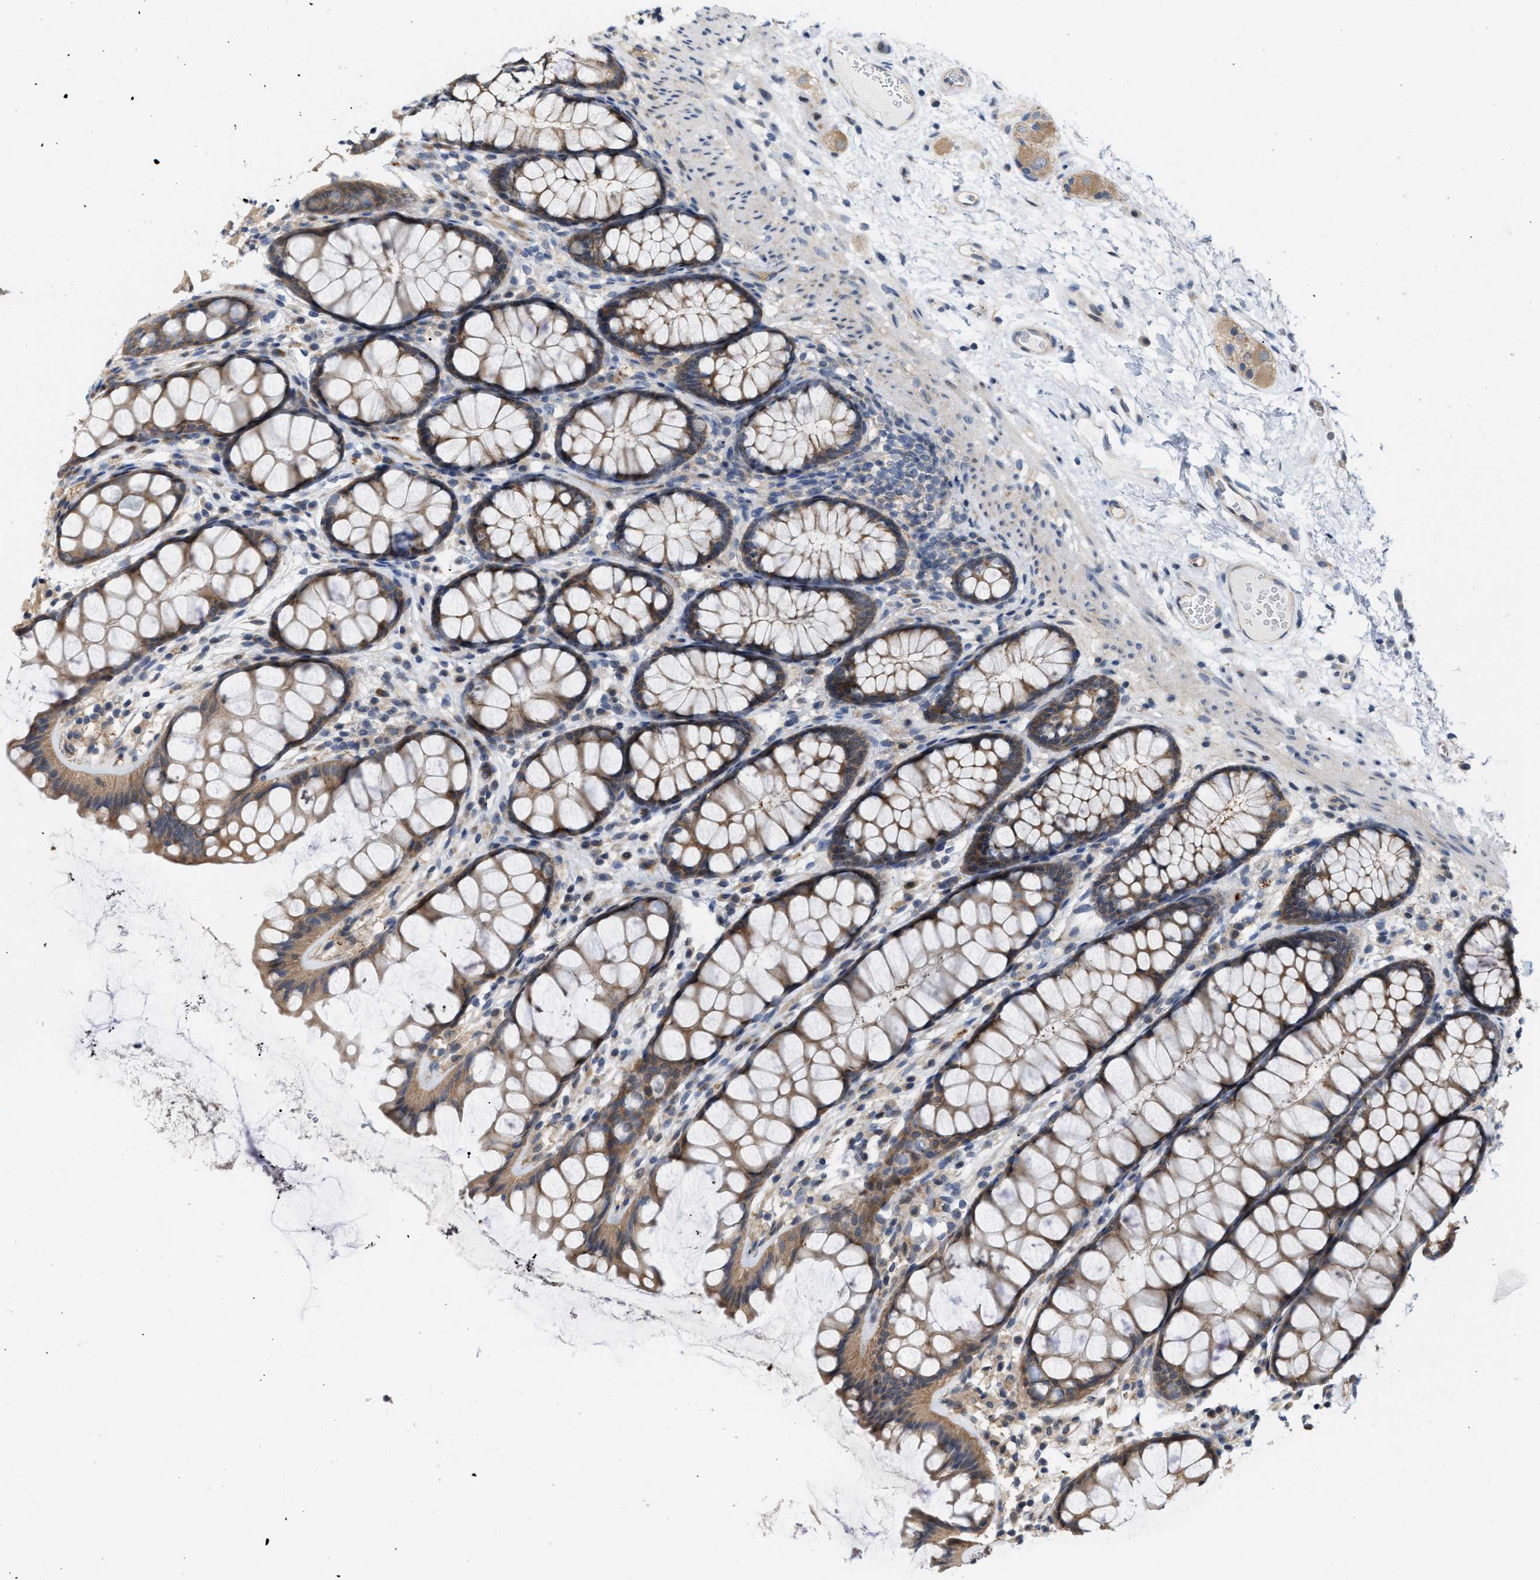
{"staining": {"intensity": "weak", "quantity": ">75%", "location": "cytoplasmic/membranous"}, "tissue": "colon", "cell_type": "Endothelial cells", "image_type": "normal", "snomed": [{"axis": "morphology", "description": "Normal tissue, NOS"}, {"axis": "topography", "description": "Colon"}], "caption": "A brown stain shows weak cytoplasmic/membranous expression of a protein in endothelial cells of benign colon.", "gene": "CSNK1A1", "patient": {"sex": "female", "age": 55}}